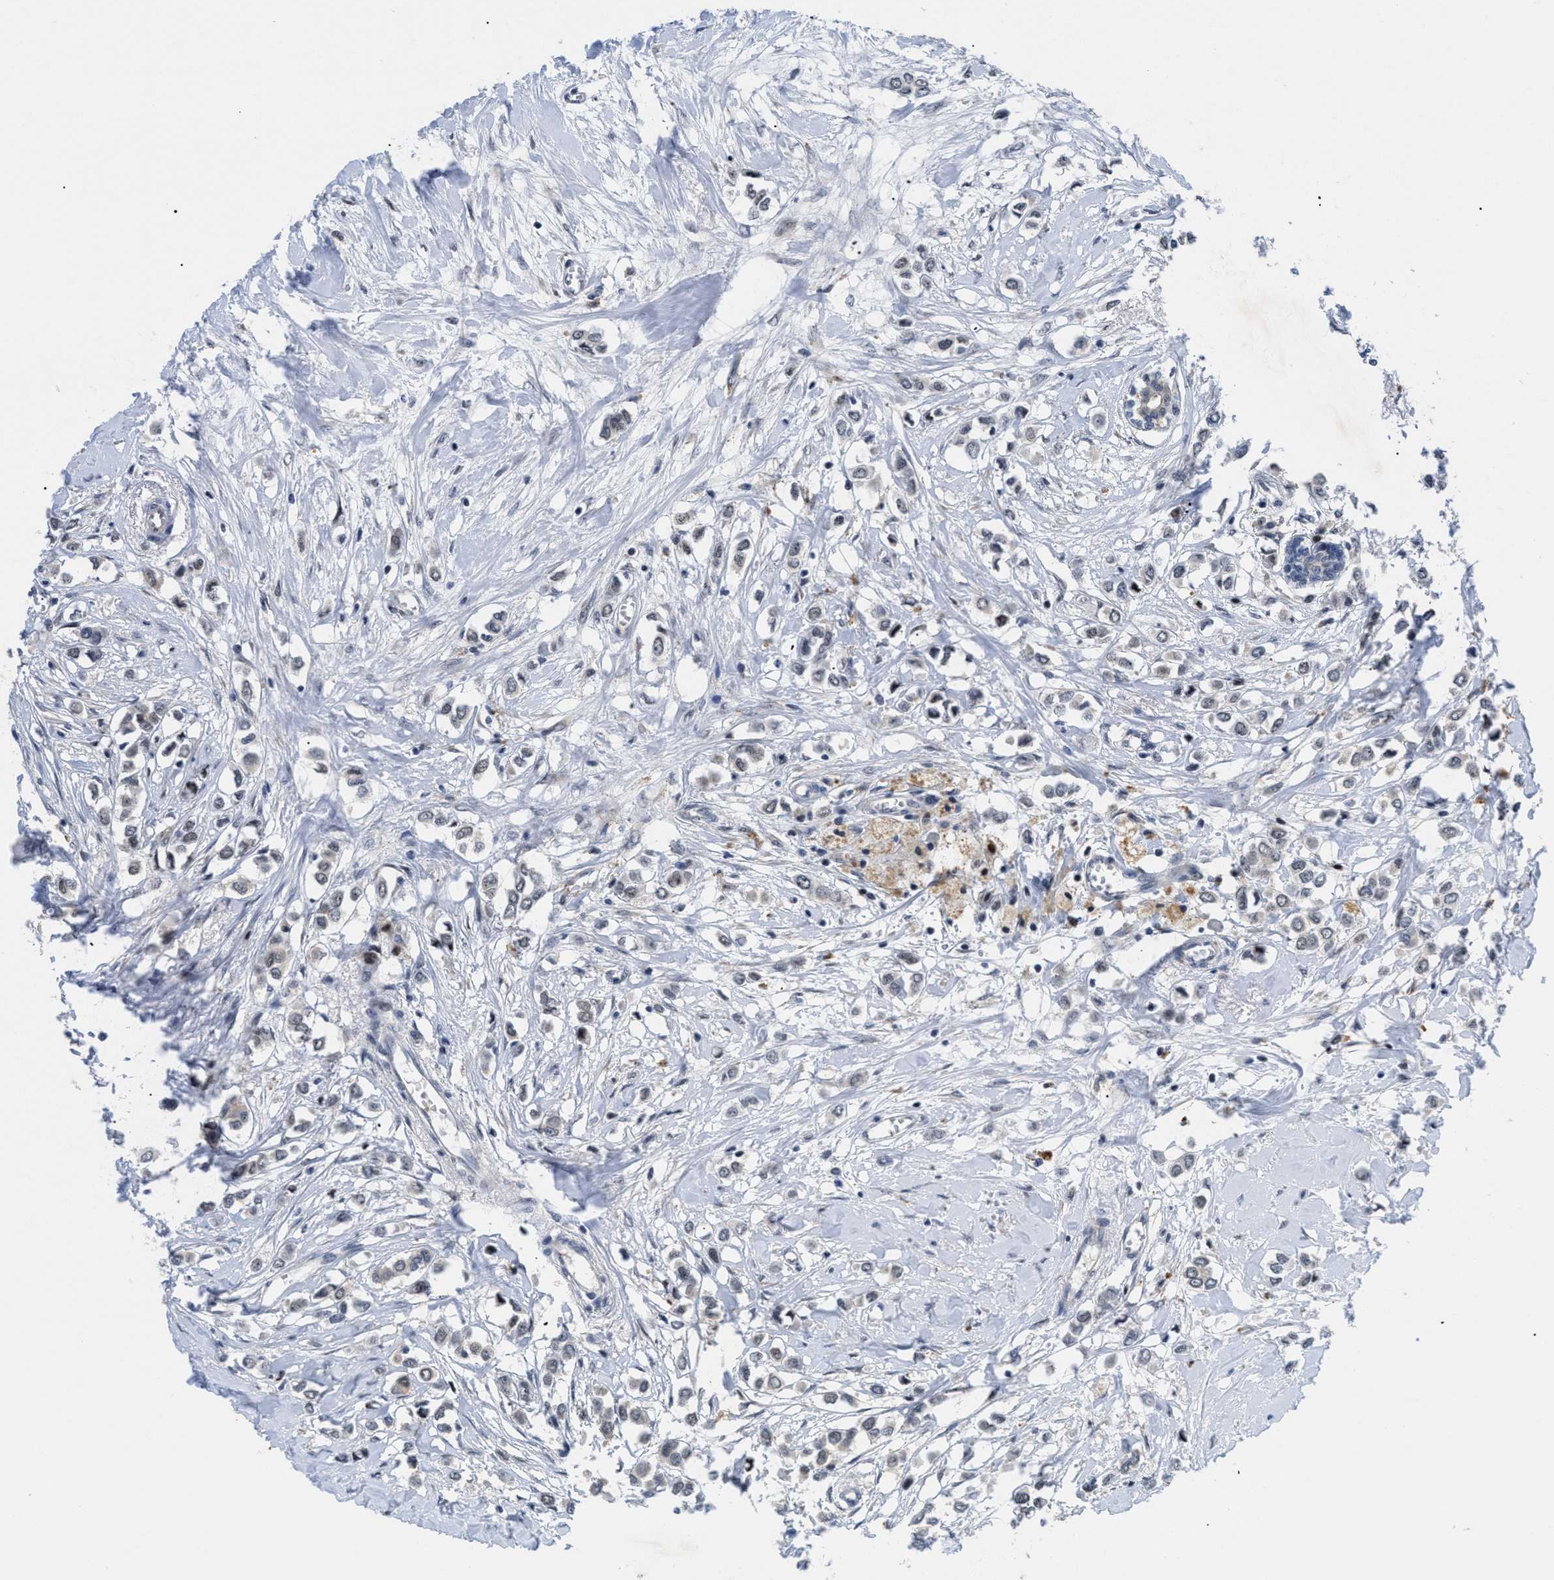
{"staining": {"intensity": "negative", "quantity": "none", "location": "none"}, "tissue": "breast cancer", "cell_type": "Tumor cells", "image_type": "cancer", "snomed": [{"axis": "morphology", "description": "Lobular carcinoma"}, {"axis": "topography", "description": "Breast"}], "caption": "Human breast lobular carcinoma stained for a protein using IHC demonstrates no positivity in tumor cells.", "gene": "SLC29A2", "patient": {"sex": "female", "age": 51}}